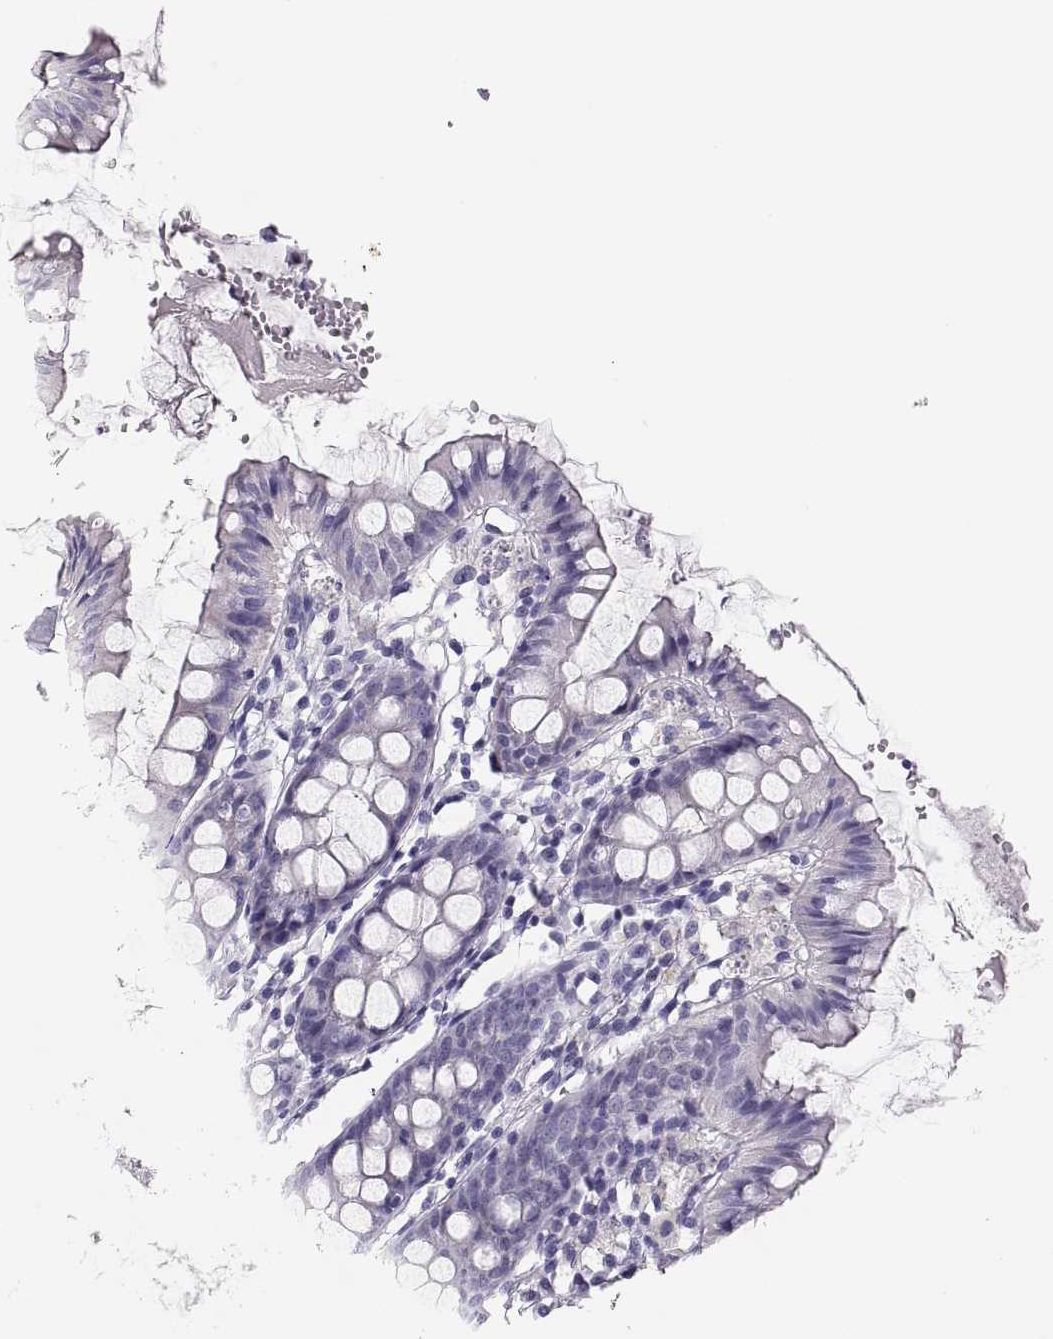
{"staining": {"intensity": "negative", "quantity": "none", "location": "none"}, "tissue": "colon", "cell_type": "Endothelial cells", "image_type": "normal", "snomed": [{"axis": "morphology", "description": "Normal tissue, NOS"}, {"axis": "topography", "description": "Colon"}], "caption": "Immunohistochemical staining of unremarkable colon displays no significant positivity in endothelial cells. Brightfield microscopy of IHC stained with DAB (3,3'-diaminobenzidine) (brown) and hematoxylin (blue), captured at high magnification.", "gene": "MAGEC1", "patient": {"sex": "female", "age": 84}}